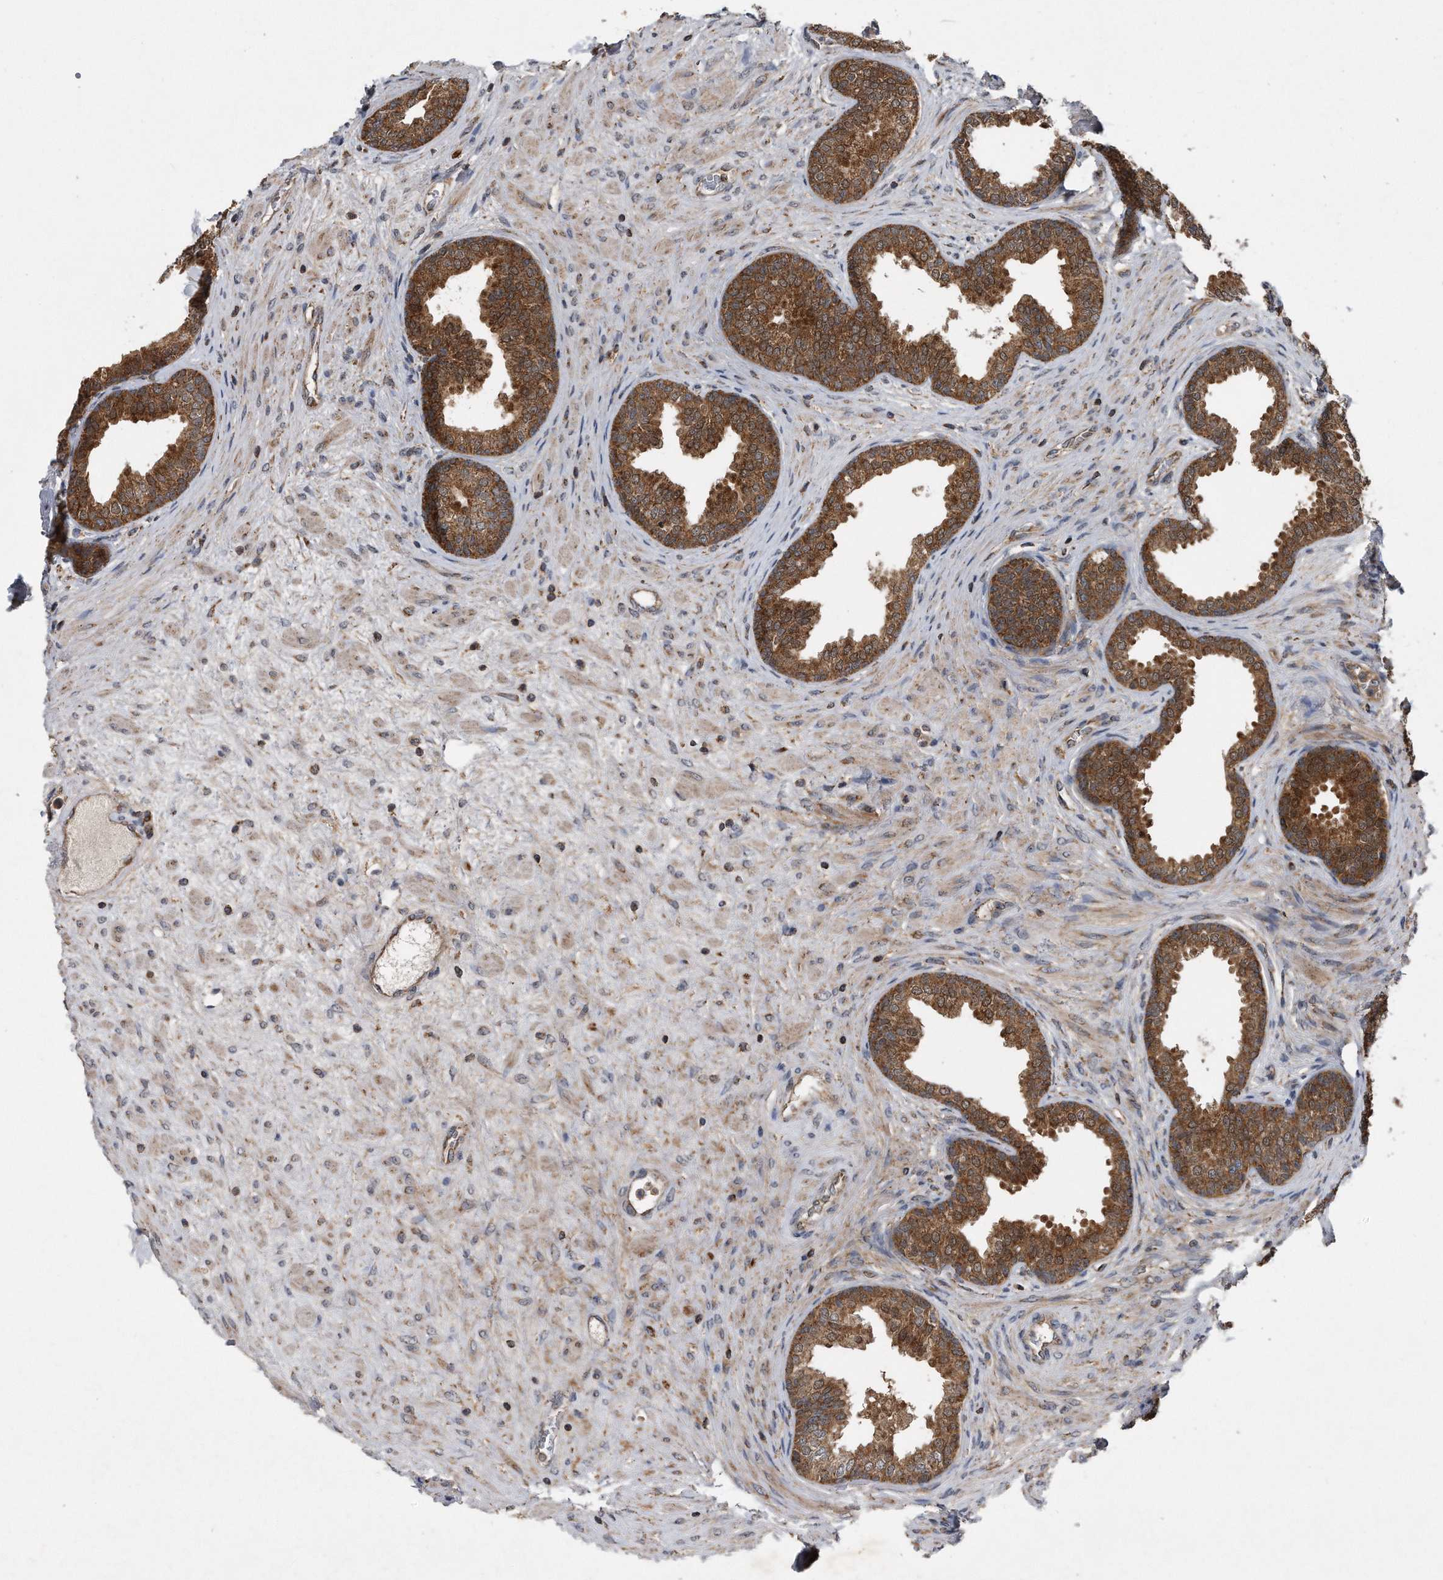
{"staining": {"intensity": "strong", "quantity": ">75%", "location": "cytoplasmic/membranous"}, "tissue": "prostate", "cell_type": "Glandular cells", "image_type": "normal", "snomed": [{"axis": "morphology", "description": "Normal tissue, NOS"}, {"axis": "topography", "description": "Prostate"}], "caption": "Prostate stained with a brown dye shows strong cytoplasmic/membranous positive expression in approximately >75% of glandular cells.", "gene": "ALPK2", "patient": {"sex": "male", "age": 76}}